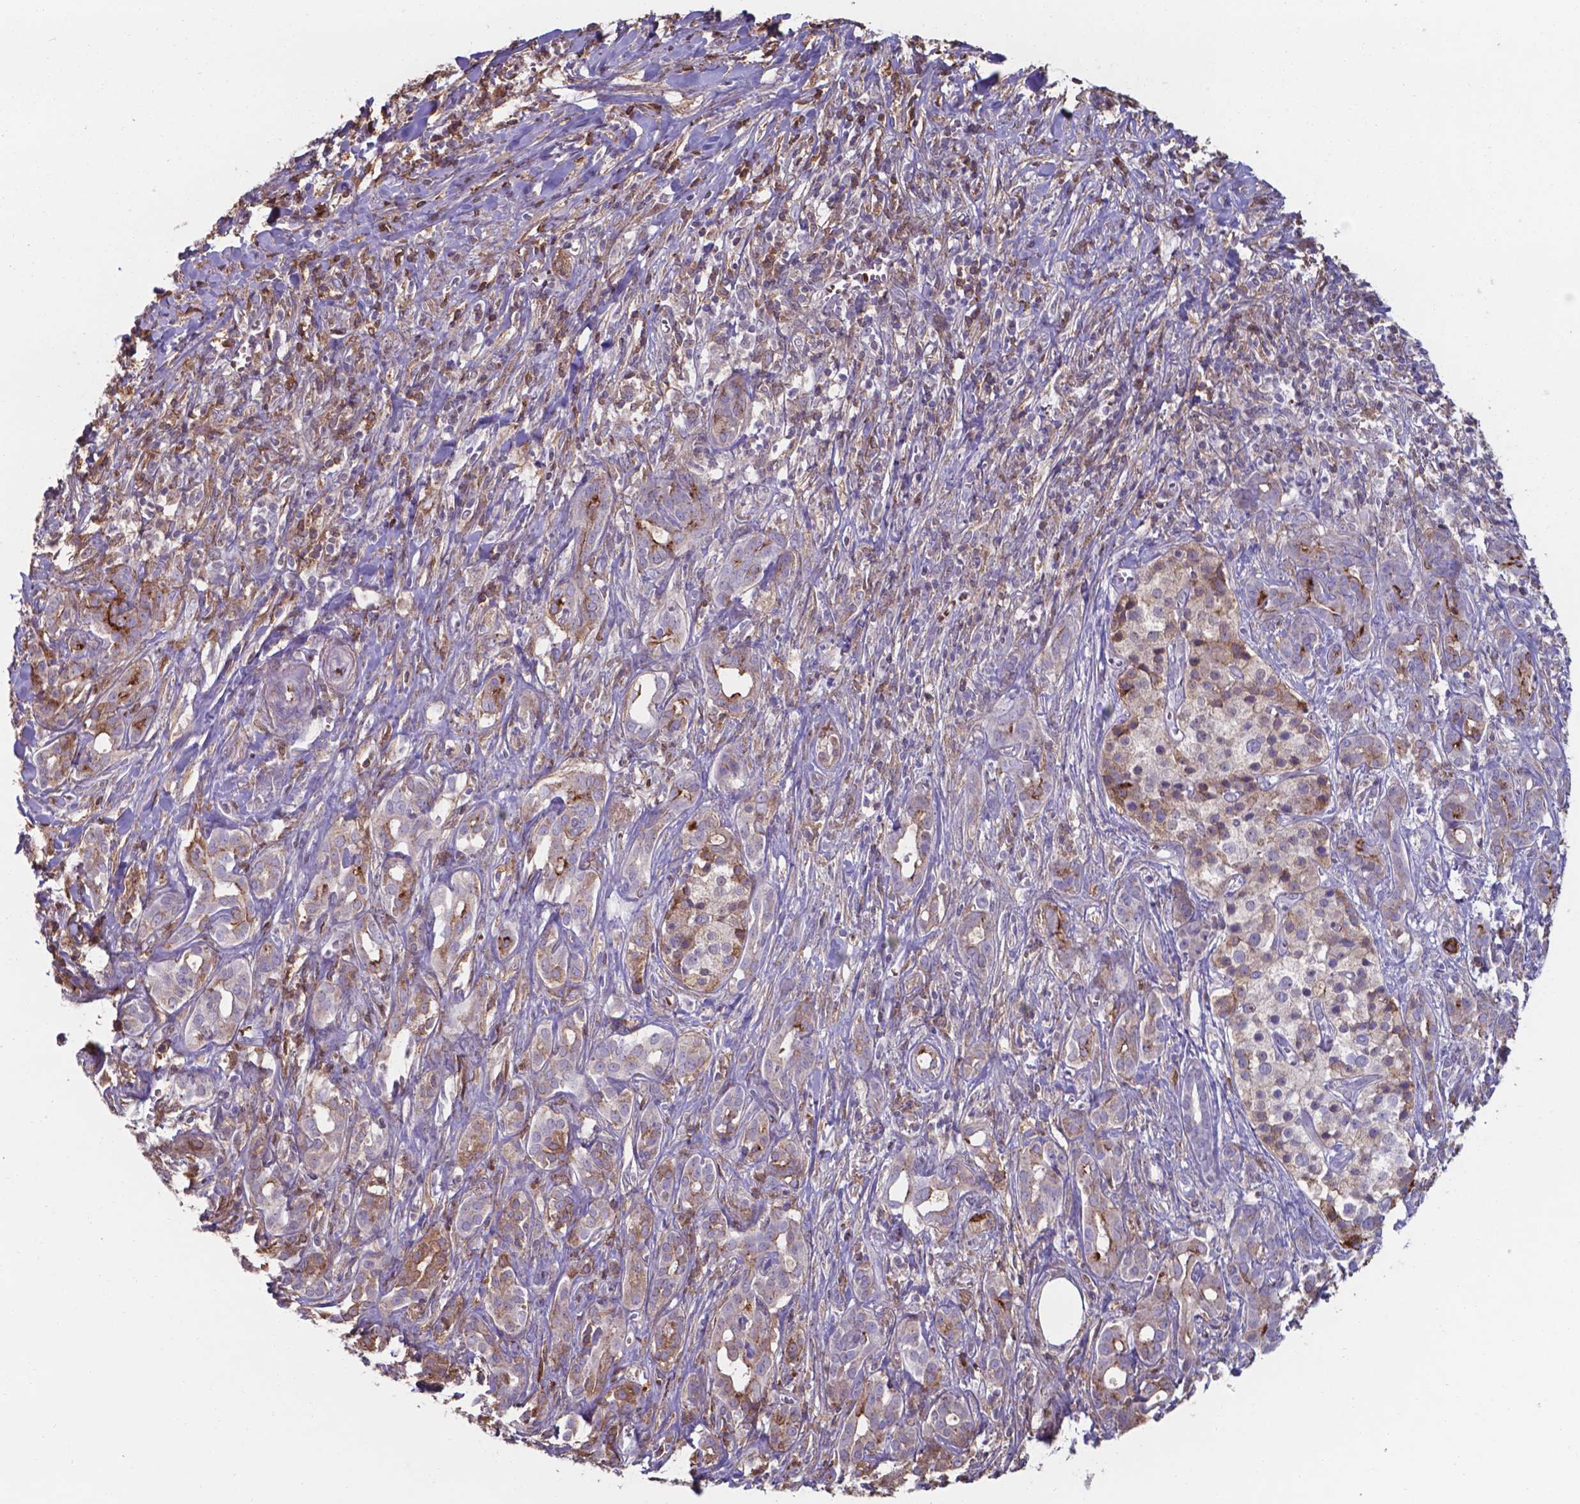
{"staining": {"intensity": "moderate", "quantity": "<25%", "location": "cytoplasmic/membranous"}, "tissue": "pancreatic cancer", "cell_type": "Tumor cells", "image_type": "cancer", "snomed": [{"axis": "morphology", "description": "Adenocarcinoma, NOS"}, {"axis": "topography", "description": "Pancreas"}], "caption": "Immunohistochemistry (IHC) of human pancreatic cancer (adenocarcinoma) reveals low levels of moderate cytoplasmic/membranous positivity in about <25% of tumor cells.", "gene": "SERPINA1", "patient": {"sex": "male", "age": 61}}